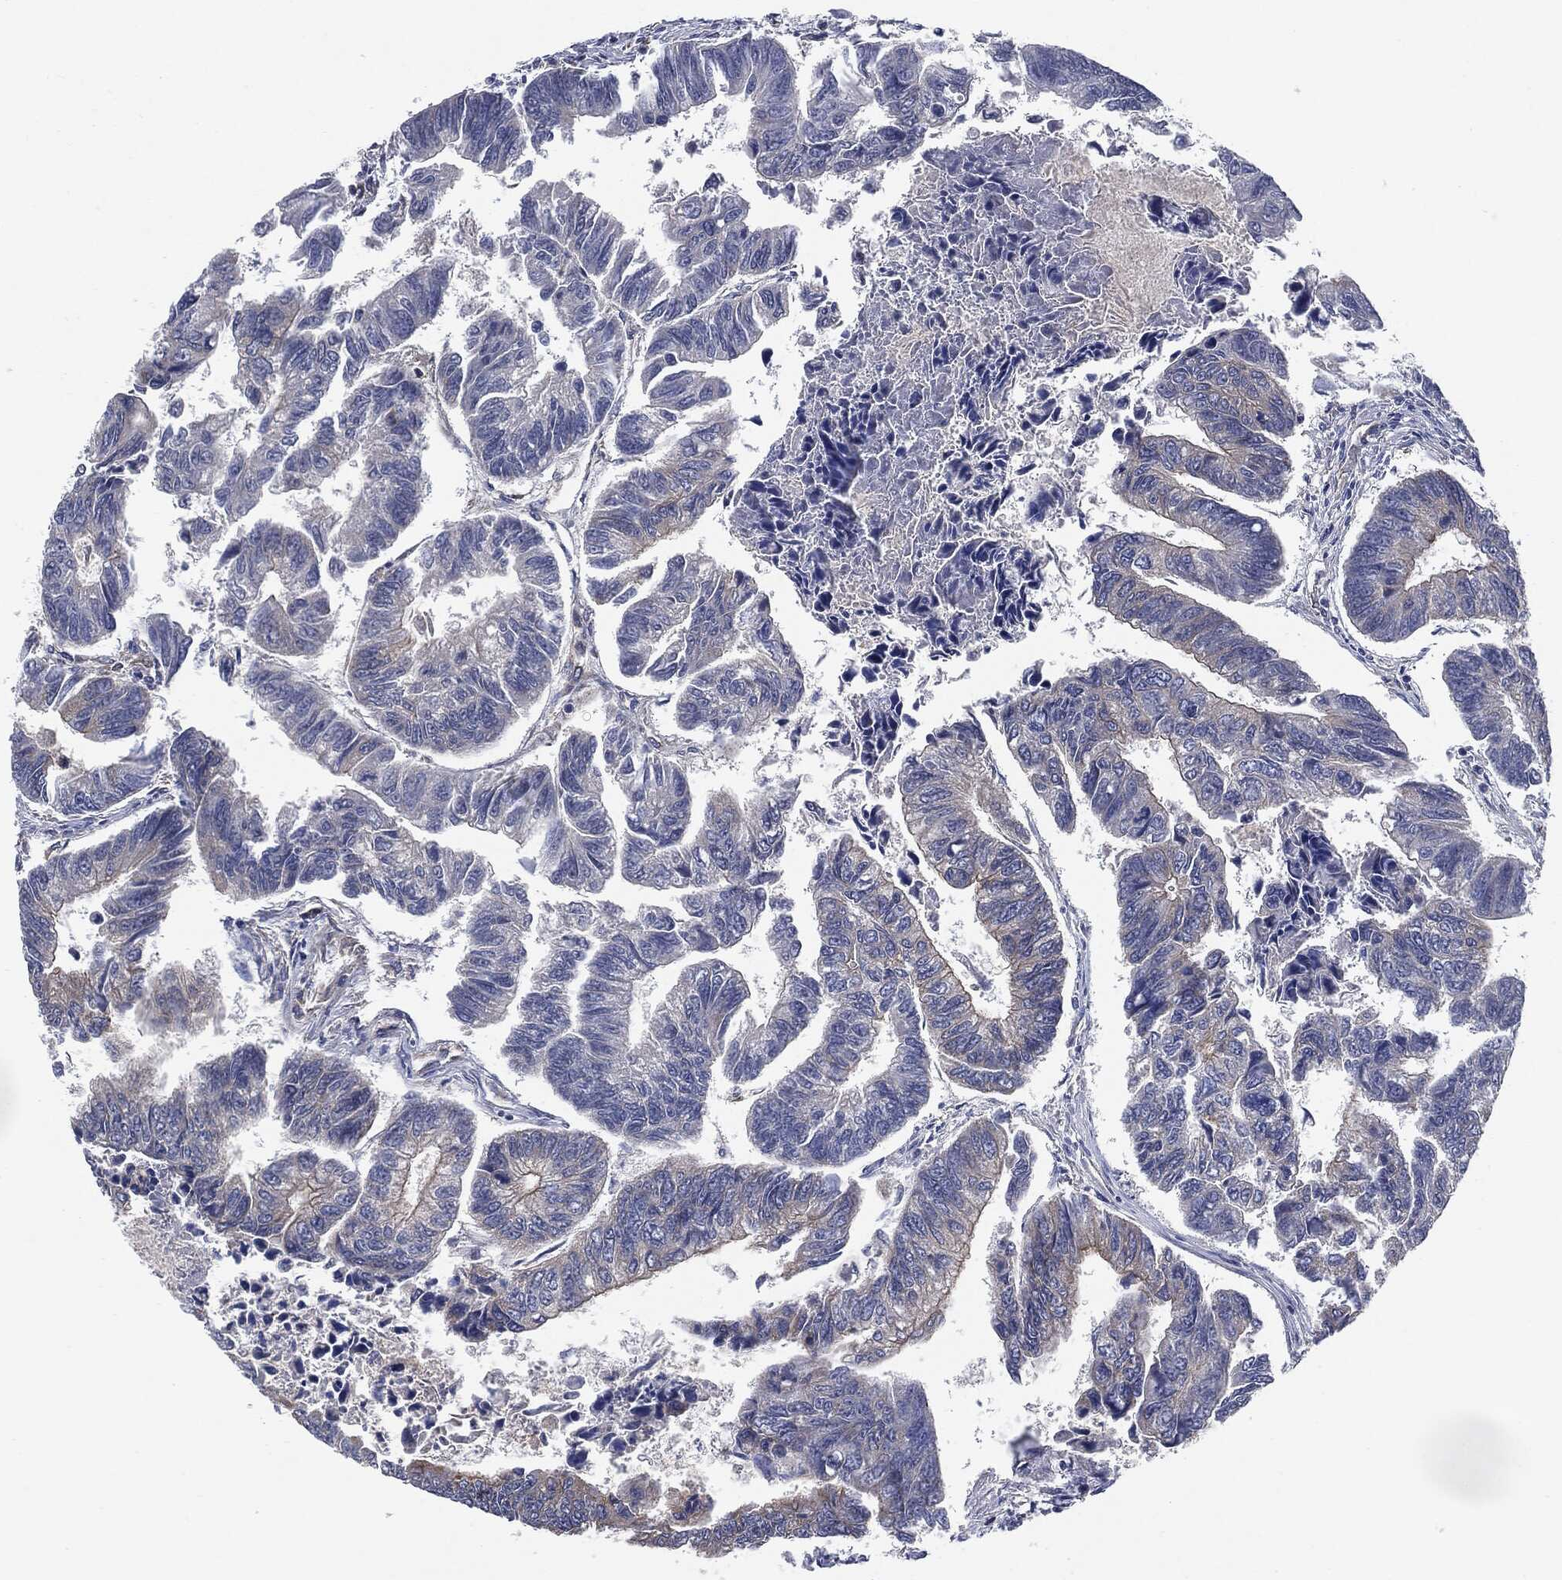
{"staining": {"intensity": "negative", "quantity": "none", "location": "none"}, "tissue": "colorectal cancer", "cell_type": "Tumor cells", "image_type": "cancer", "snomed": [{"axis": "morphology", "description": "Adenocarcinoma, NOS"}, {"axis": "topography", "description": "Colon"}], "caption": "There is no significant positivity in tumor cells of colorectal cancer (adenocarcinoma).", "gene": "EPS15L1", "patient": {"sex": "female", "age": 65}}